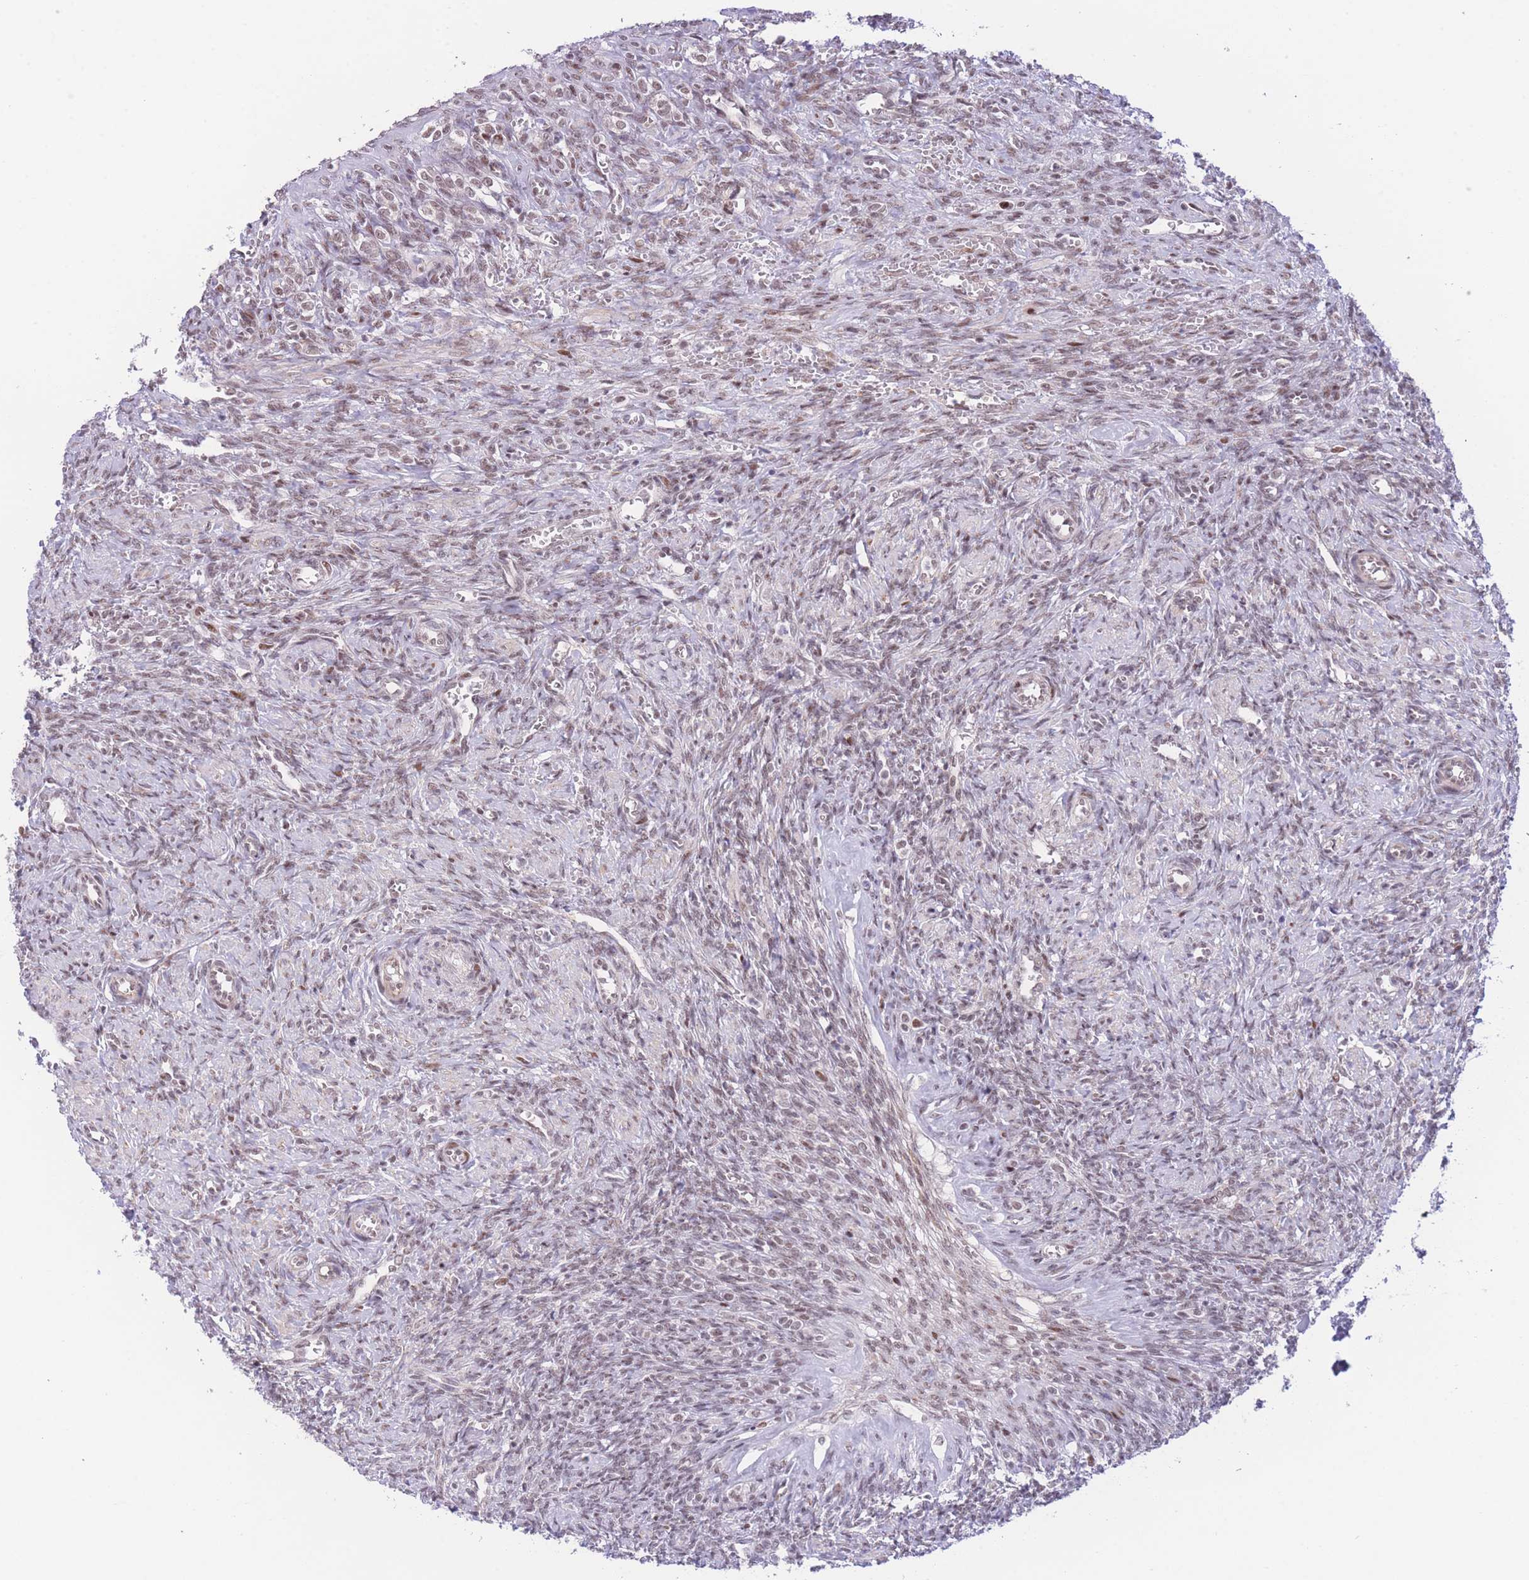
{"staining": {"intensity": "moderate", "quantity": ">75%", "location": "nuclear"}, "tissue": "ovary", "cell_type": "Follicle cells", "image_type": "normal", "snomed": [{"axis": "morphology", "description": "Normal tissue, NOS"}, {"axis": "topography", "description": "Ovary"}], "caption": "The histopathology image demonstrates immunohistochemical staining of unremarkable ovary. There is moderate nuclear positivity is identified in approximately >75% of follicle cells. The staining is performed using DAB (3,3'-diaminobenzidine) brown chromogen to label protein expression. The nuclei are counter-stained blue using hematoxylin.", "gene": "PCIF1", "patient": {"sex": "female", "age": 41}}